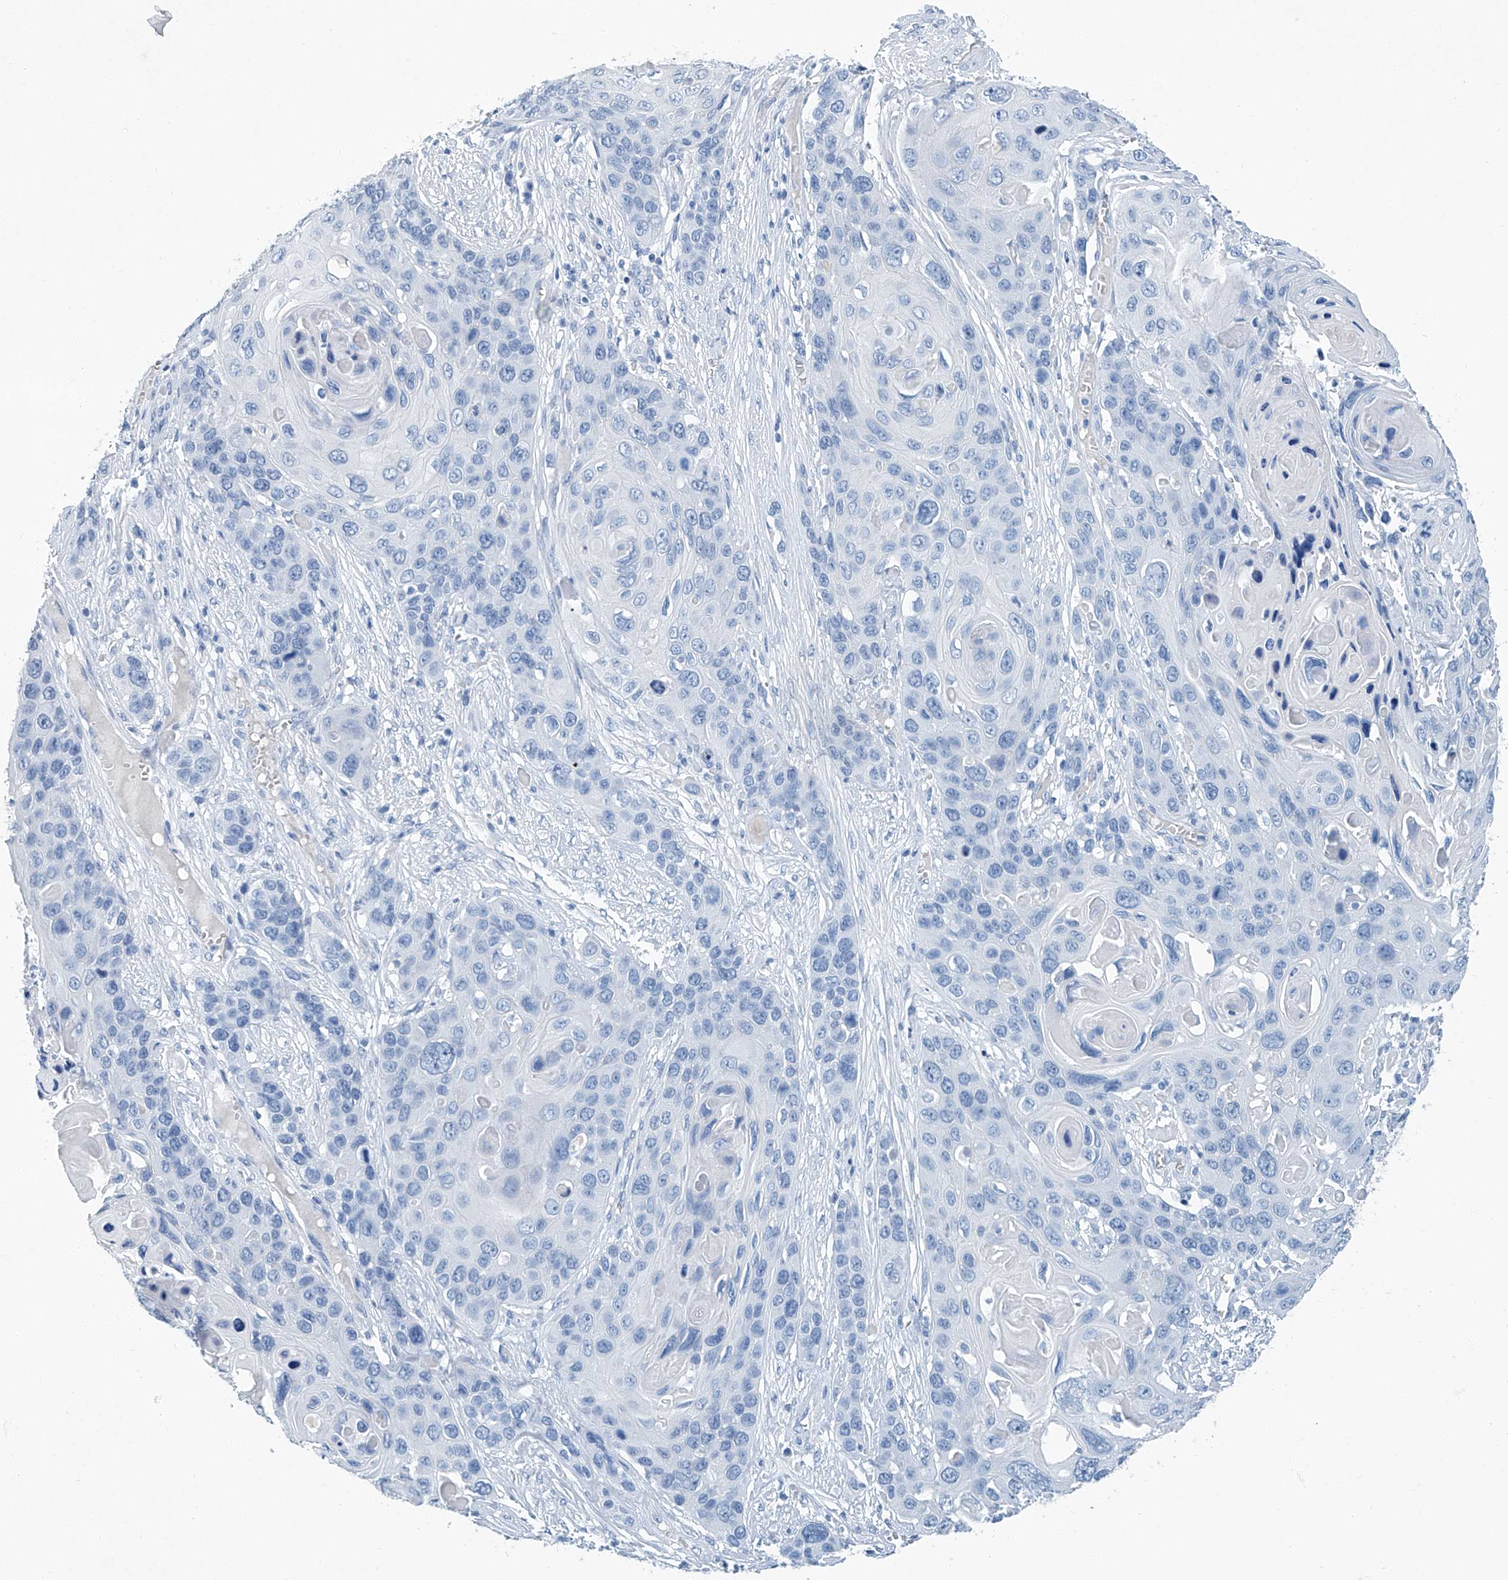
{"staining": {"intensity": "negative", "quantity": "none", "location": "none"}, "tissue": "skin cancer", "cell_type": "Tumor cells", "image_type": "cancer", "snomed": [{"axis": "morphology", "description": "Squamous cell carcinoma, NOS"}, {"axis": "topography", "description": "Skin"}], "caption": "Protein analysis of skin cancer demonstrates no significant expression in tumor cells. Nuclei are stained in blue.", "gene": "CYP2A7", "patient": {"sex": "male", "age": 55}}